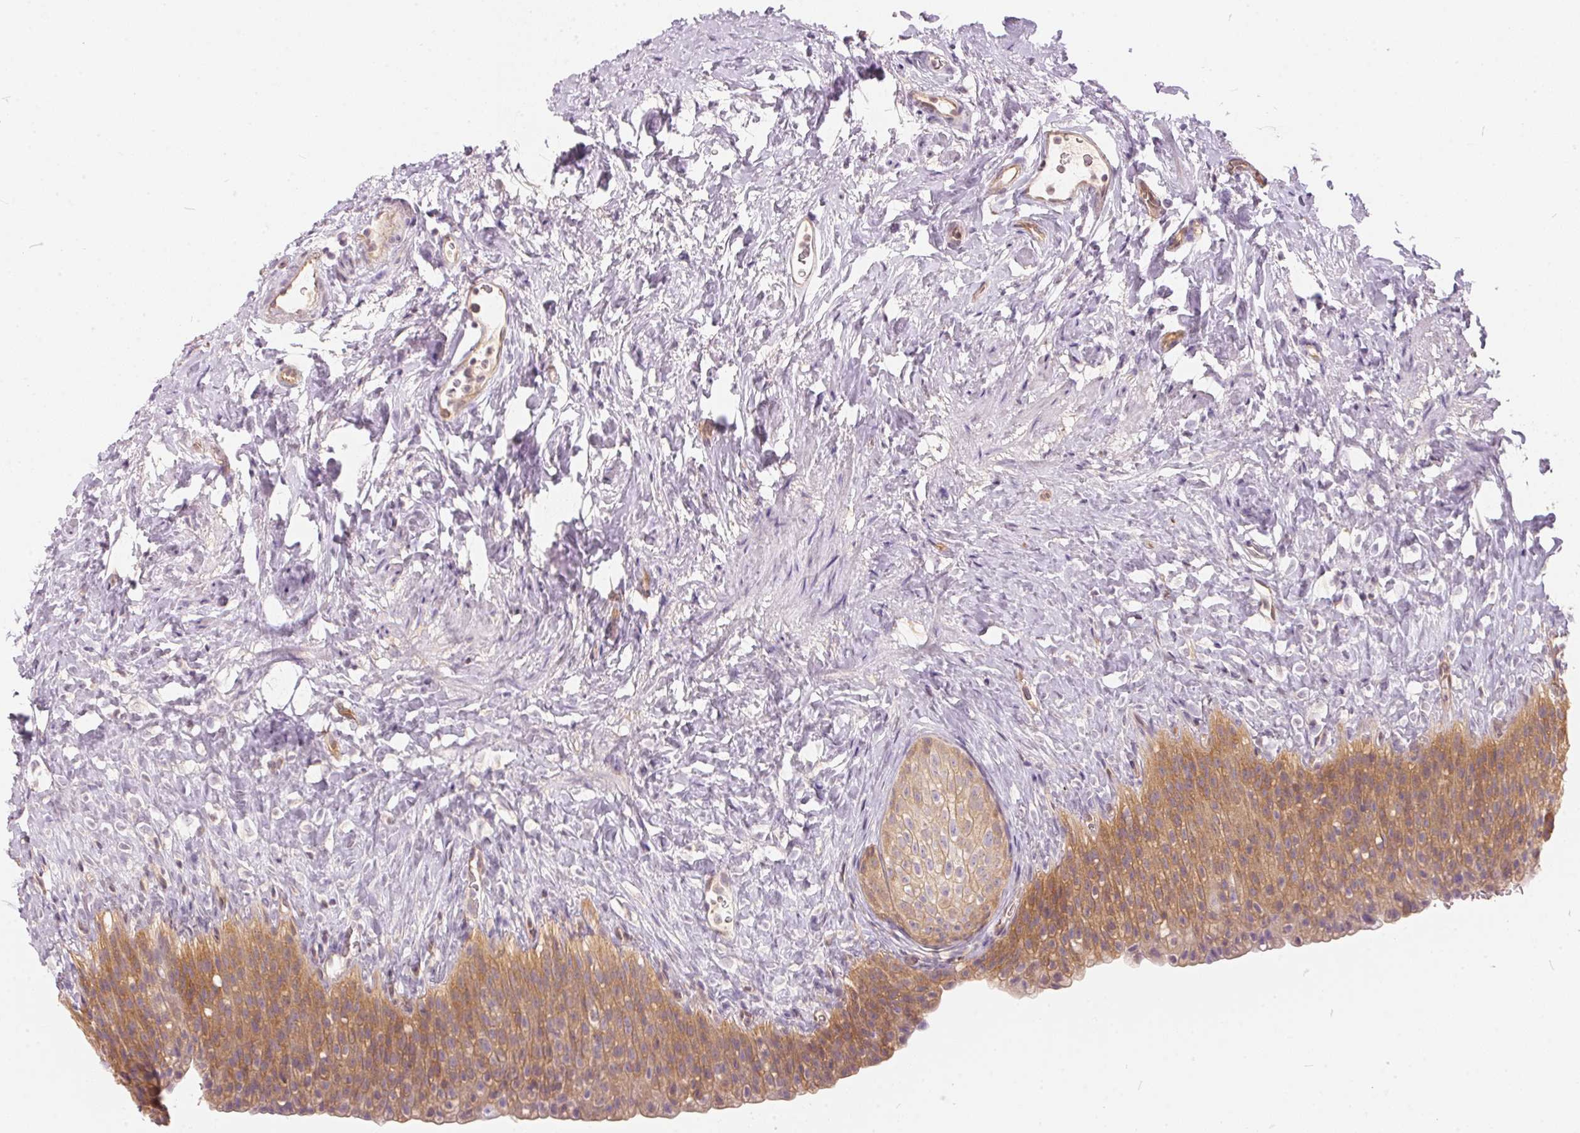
{"staining": {"intensity": "moderate", "quantity": "25%-75%", "location": "cytoplasmic/membranous"}, "tissue": "urinary bladder", "cell_type": "Urothelial cells", "image_type": "normal", "snomed": [{"axis": "morphology", "description": "Normal tissue, NOS"}, {"axis": "topography", "description": "Urinary bladder"}, {"axis": "topography", "description": "Prostate"}], "caption": "Unremarkable urinary bladder was stained to show a protein in brown. There is medium levels of moderate cytoplasmic/membranous positivity in about 25%-75% of urothelial cells. (DAB (3,3'-diaminobenzidine) IHC, brown staining for protein, blue staining for nuclei).", "gene": "BLMH", "patient": {"sex": "male", "age": 76}}